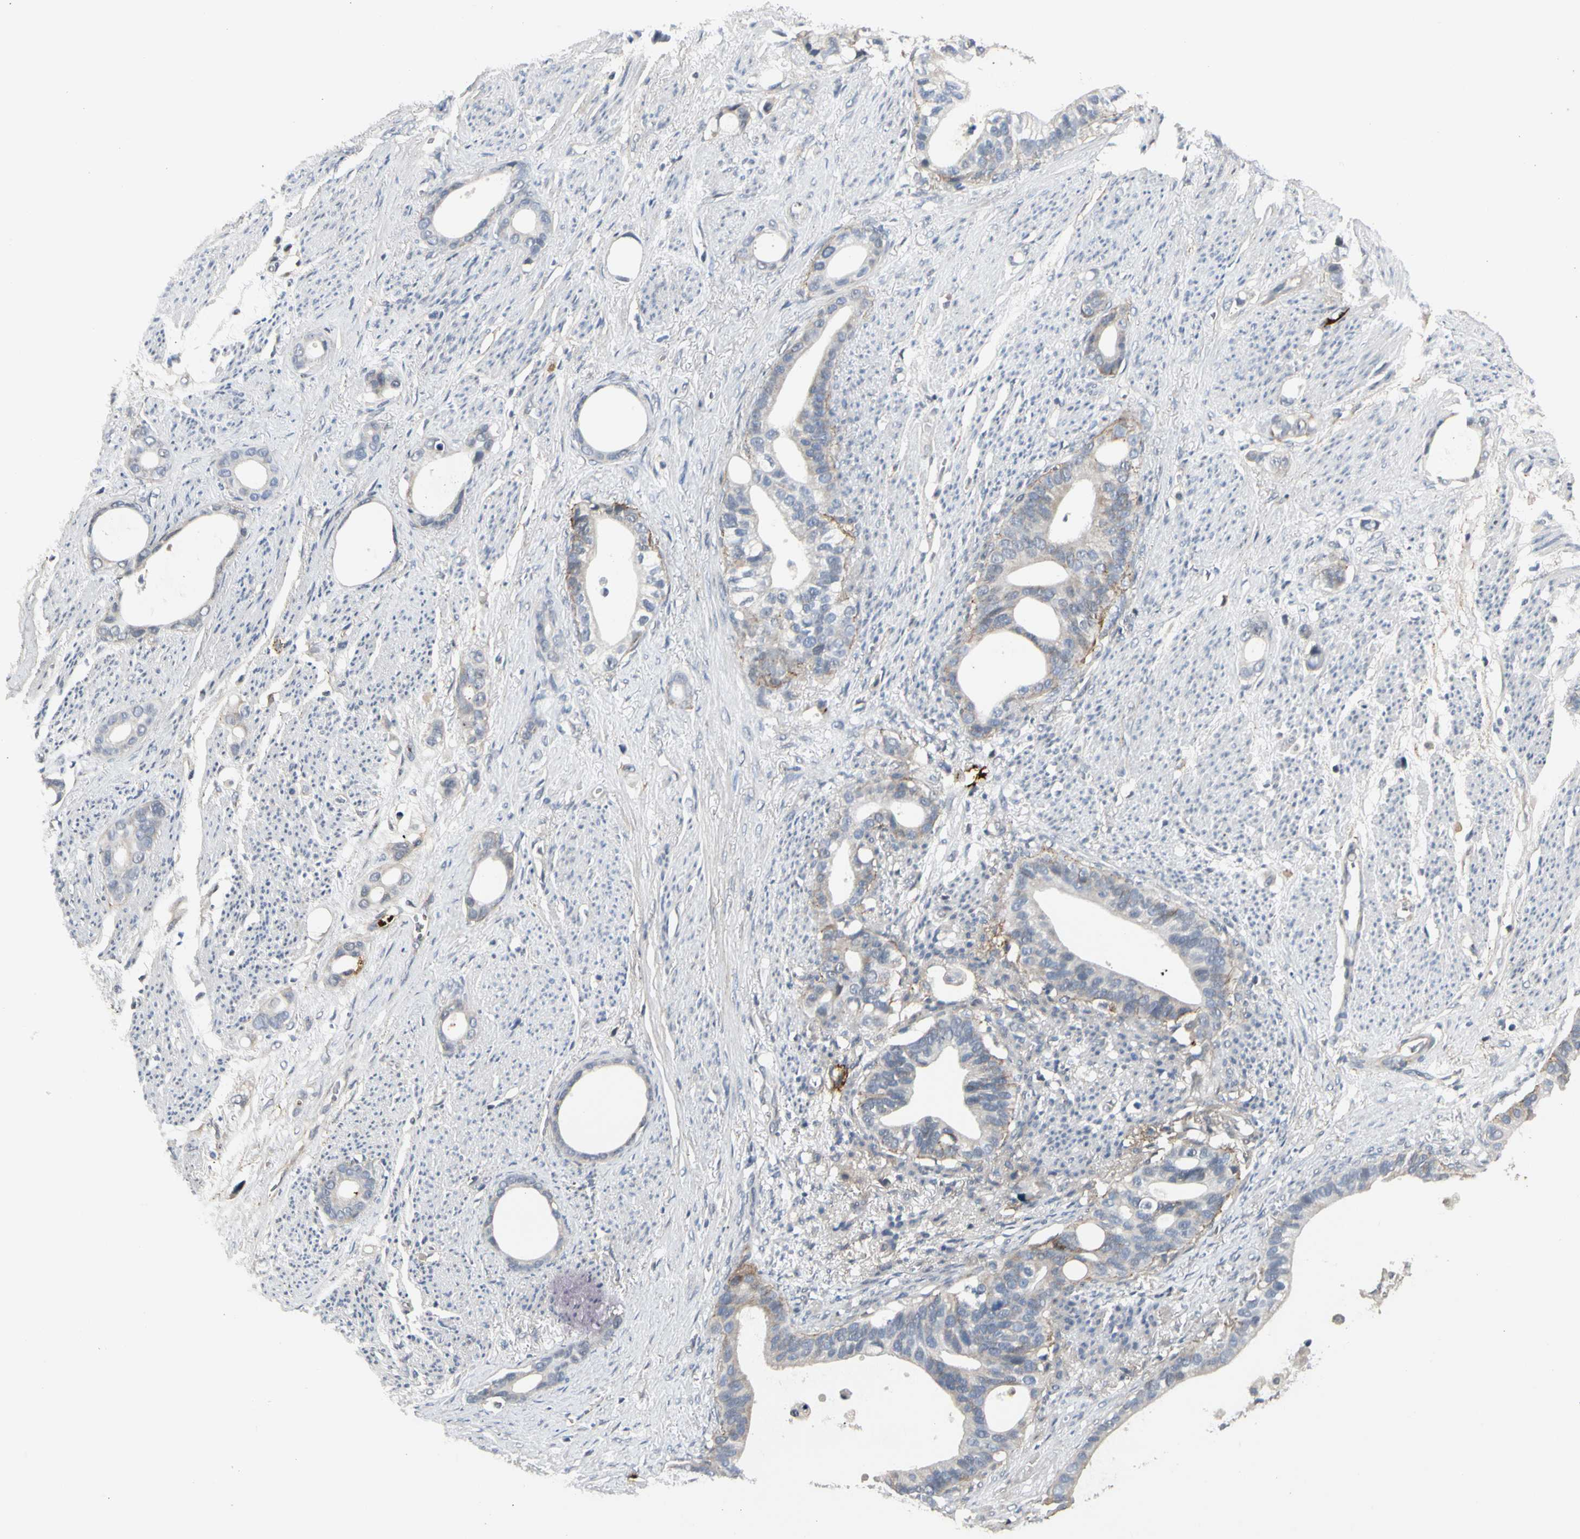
{"staining": {"intensity": "weak", "quantity": "<25%", "location": "cytoplasmic/membranous"}, "tissue": "stomach cancer", "cell_type": "Tumor cells", "image_type": "cancer", "snomed": [{"axis": "morphology", "description": "Adenocarcinoma, NOS"}, {"axis": "topography", "description": "Stomach"}], "caption": "High magnification brightfield microscopy of stomach adenocarcinoma stained with DAB (brown) and counterstained with hematoxylin (blue): tumor cells show no significant positivity. (DAB (3,3'-diaminobenzidine) immunohistochemistry (IHC) with hematoxylin counter stain).", "gene": "GREM1", "patient": {"sex": "female", "age": 75}}